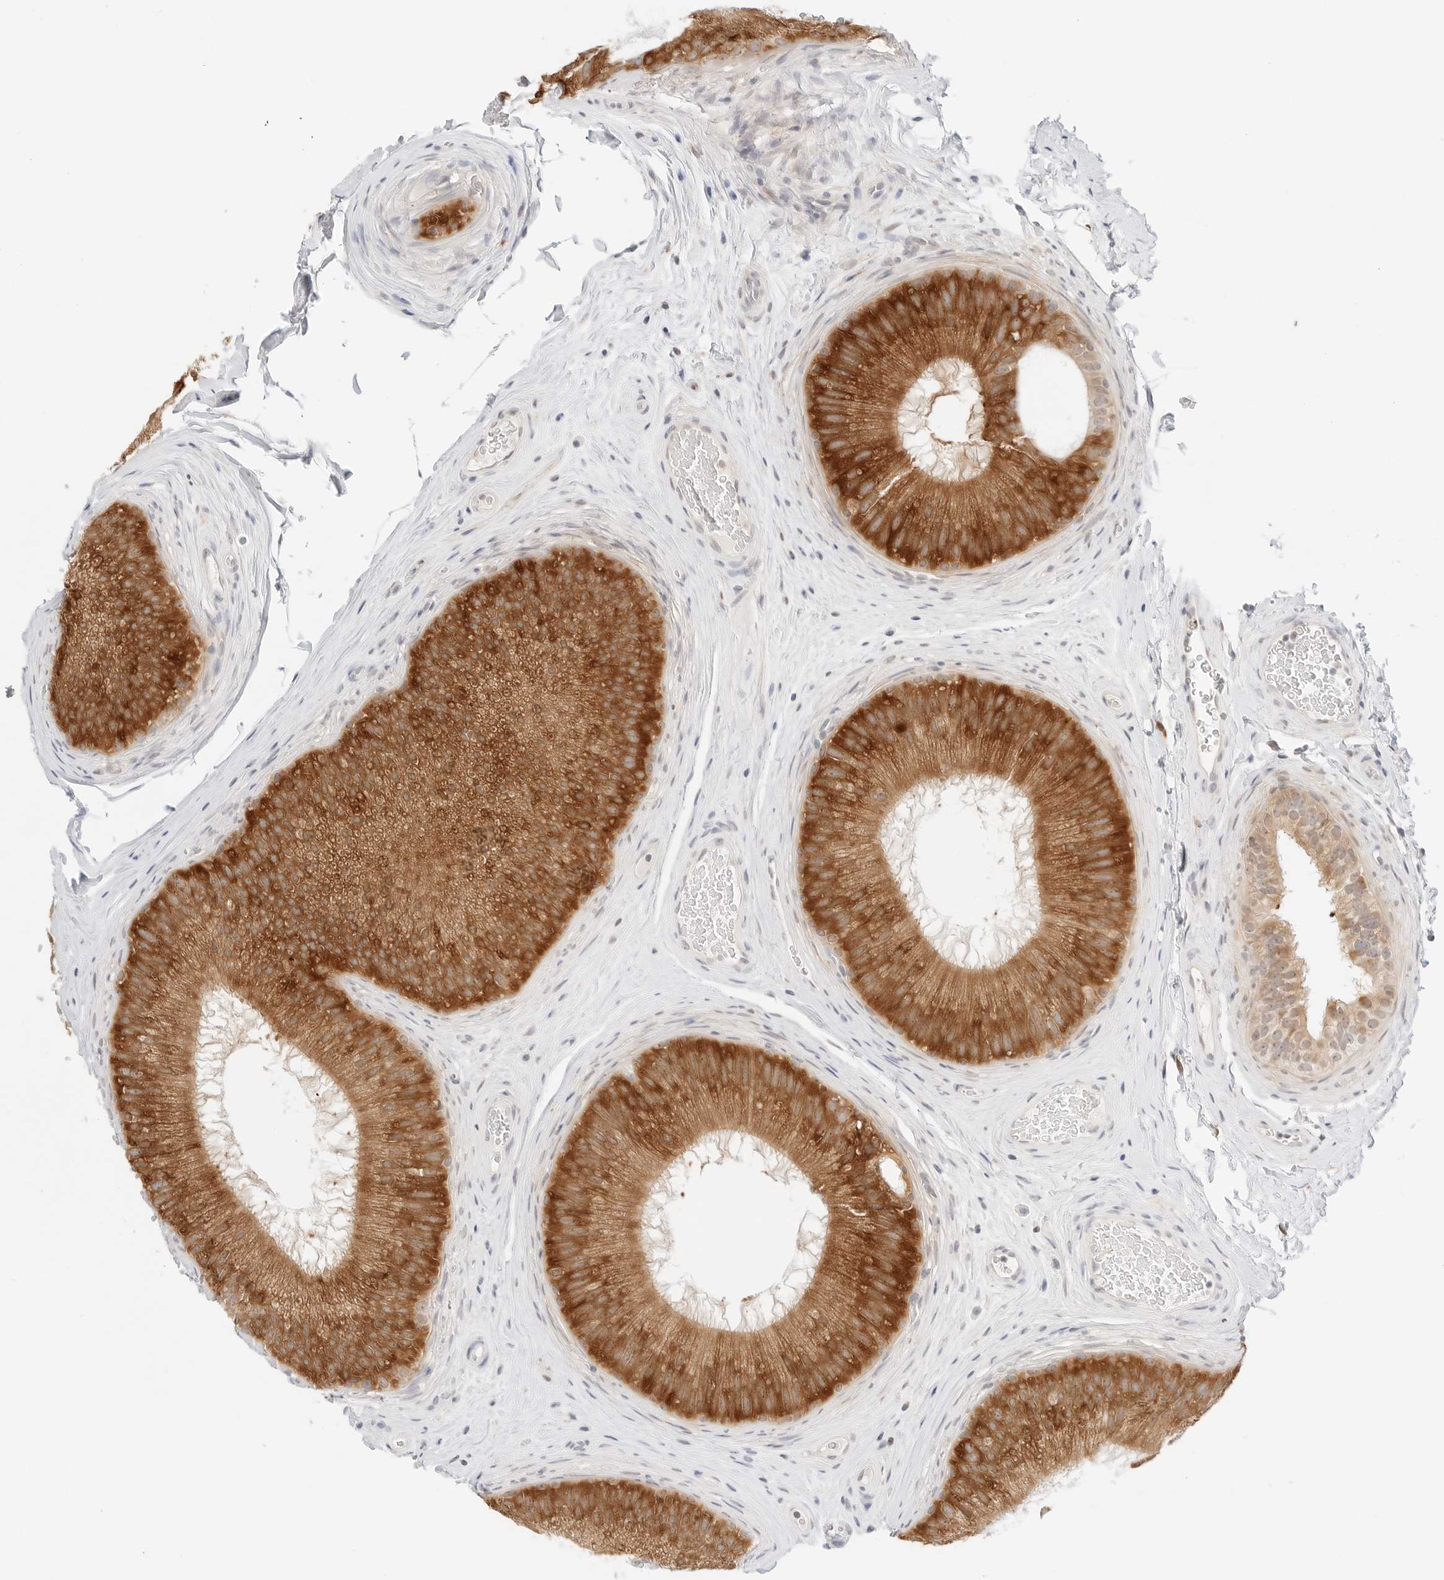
{"staining": {"intensity": "strong", "quantity": ">75%", "location": "cytoplasmic/membranous"}, "tissue": "epididymis", "cell_type": "Glandular cells", "image_type": "normal", "snomed": [{"axis": "morphology", "description": "Normal tissue, NOS"}, {"axis": "topography", "description": "Epididymis"}], "caption": "Epididymis was stained to show a protein in brown. There is high levels of strong cytoplasmic/membranous positivity in approximately >75% of glandular cells. The staining is performed using DAB brown chromogen to label protein expression. The nuclei are counter-stained blue using hematoxylin.", "gene": "ERO1B", "patient": {"sex": "male", "age": 45}}